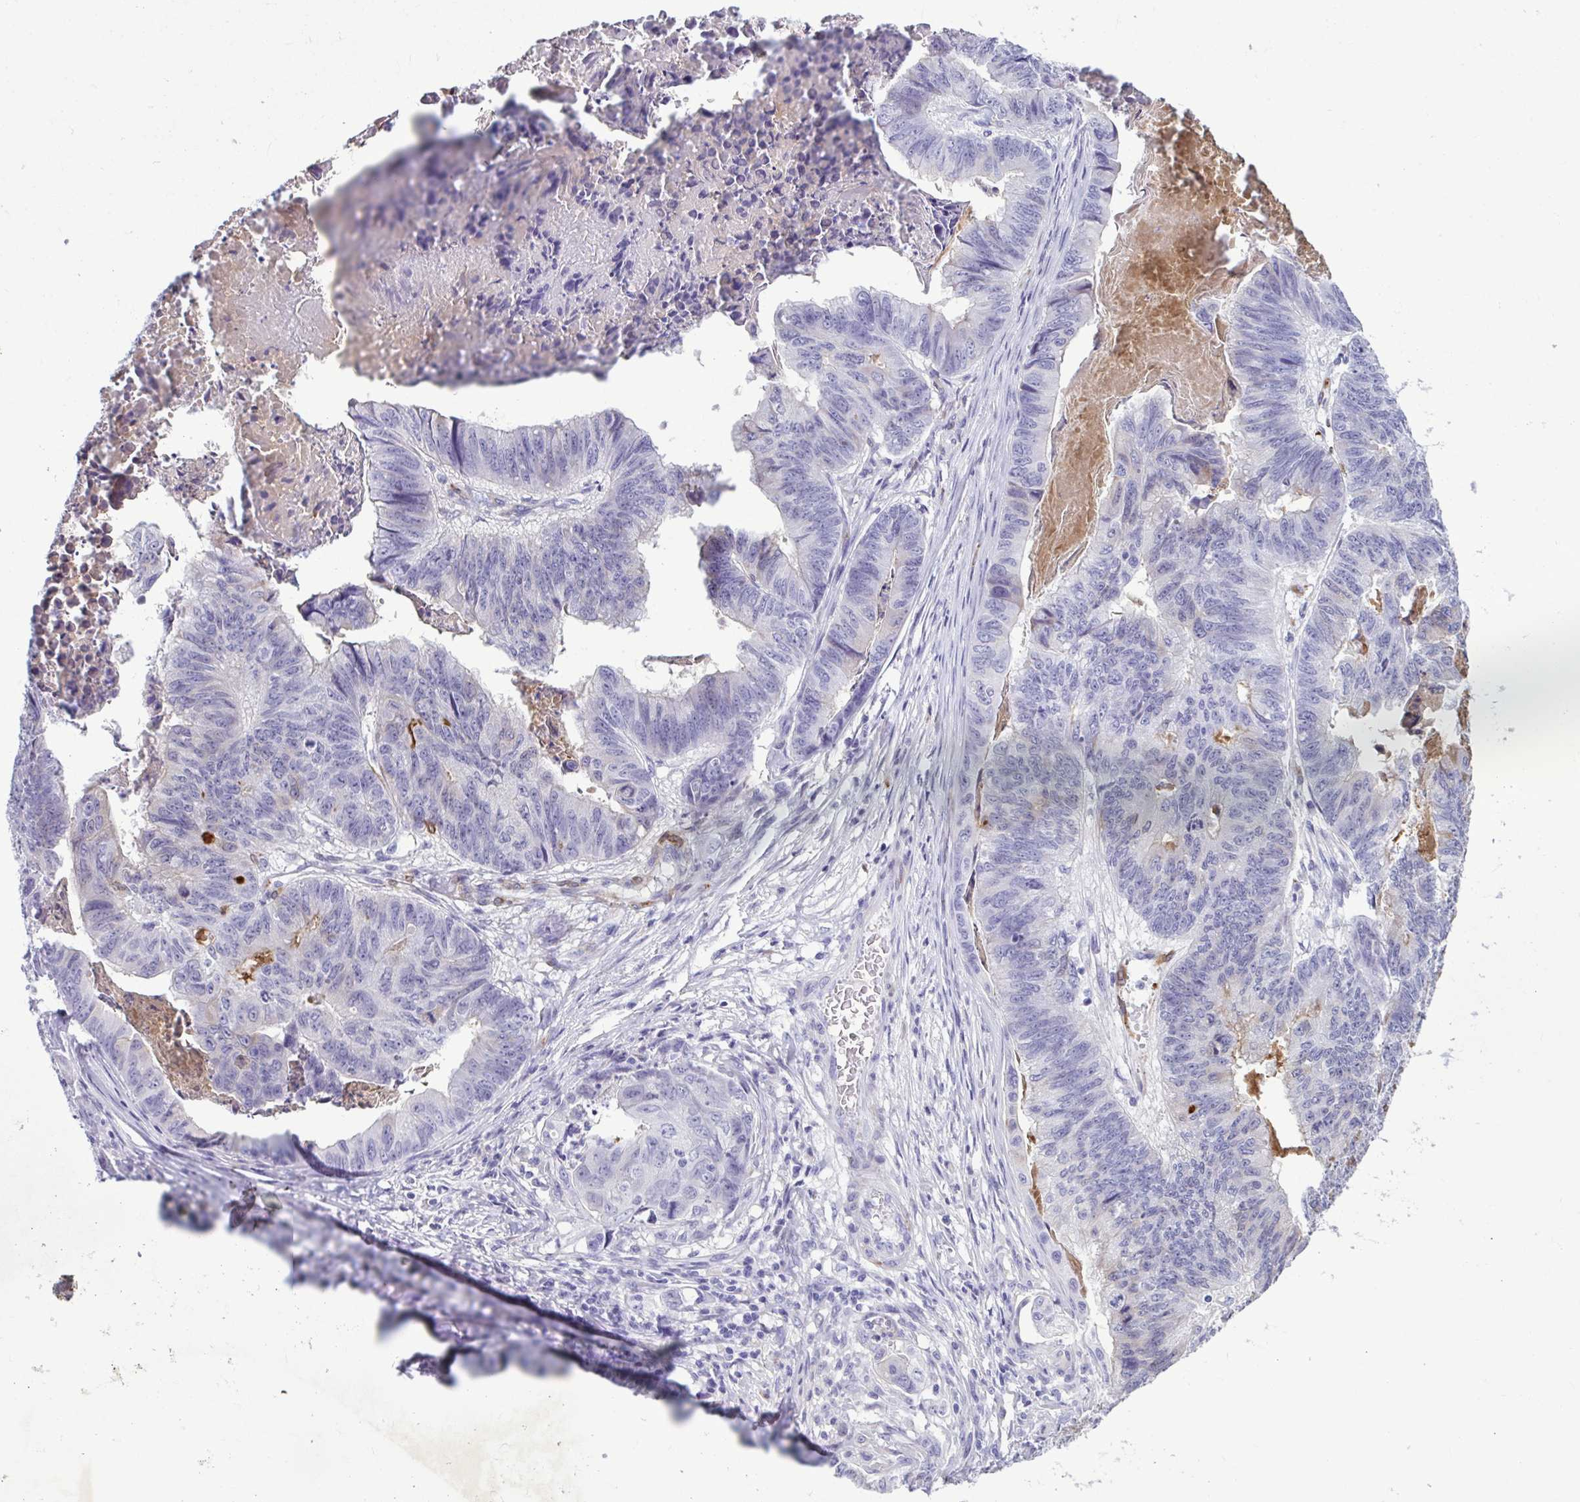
{"staining": {"intensity": "negative", "quantity": "none", "location": "none"}, "tissue": "stomach cancer", "cell_type": "Tumor cells", "image_type": "cancer", "snomed": [{"axis": "morphology", "description": "Adenocarcinoma, NOS"}, {"axis": "topography", "description": "Stomach, lower"}], "caption": "DAB (3,3'-diaminobenzidine) immunohistochemical staining of stomach cancer (adenocarcinoma) demonstrates no significant staining in tumor cells. (DAB IHC visualized using brightfield microscopy, high magnification).", "gene": "SERPINI1", "patient": {"sex": "male", "age": 77}}